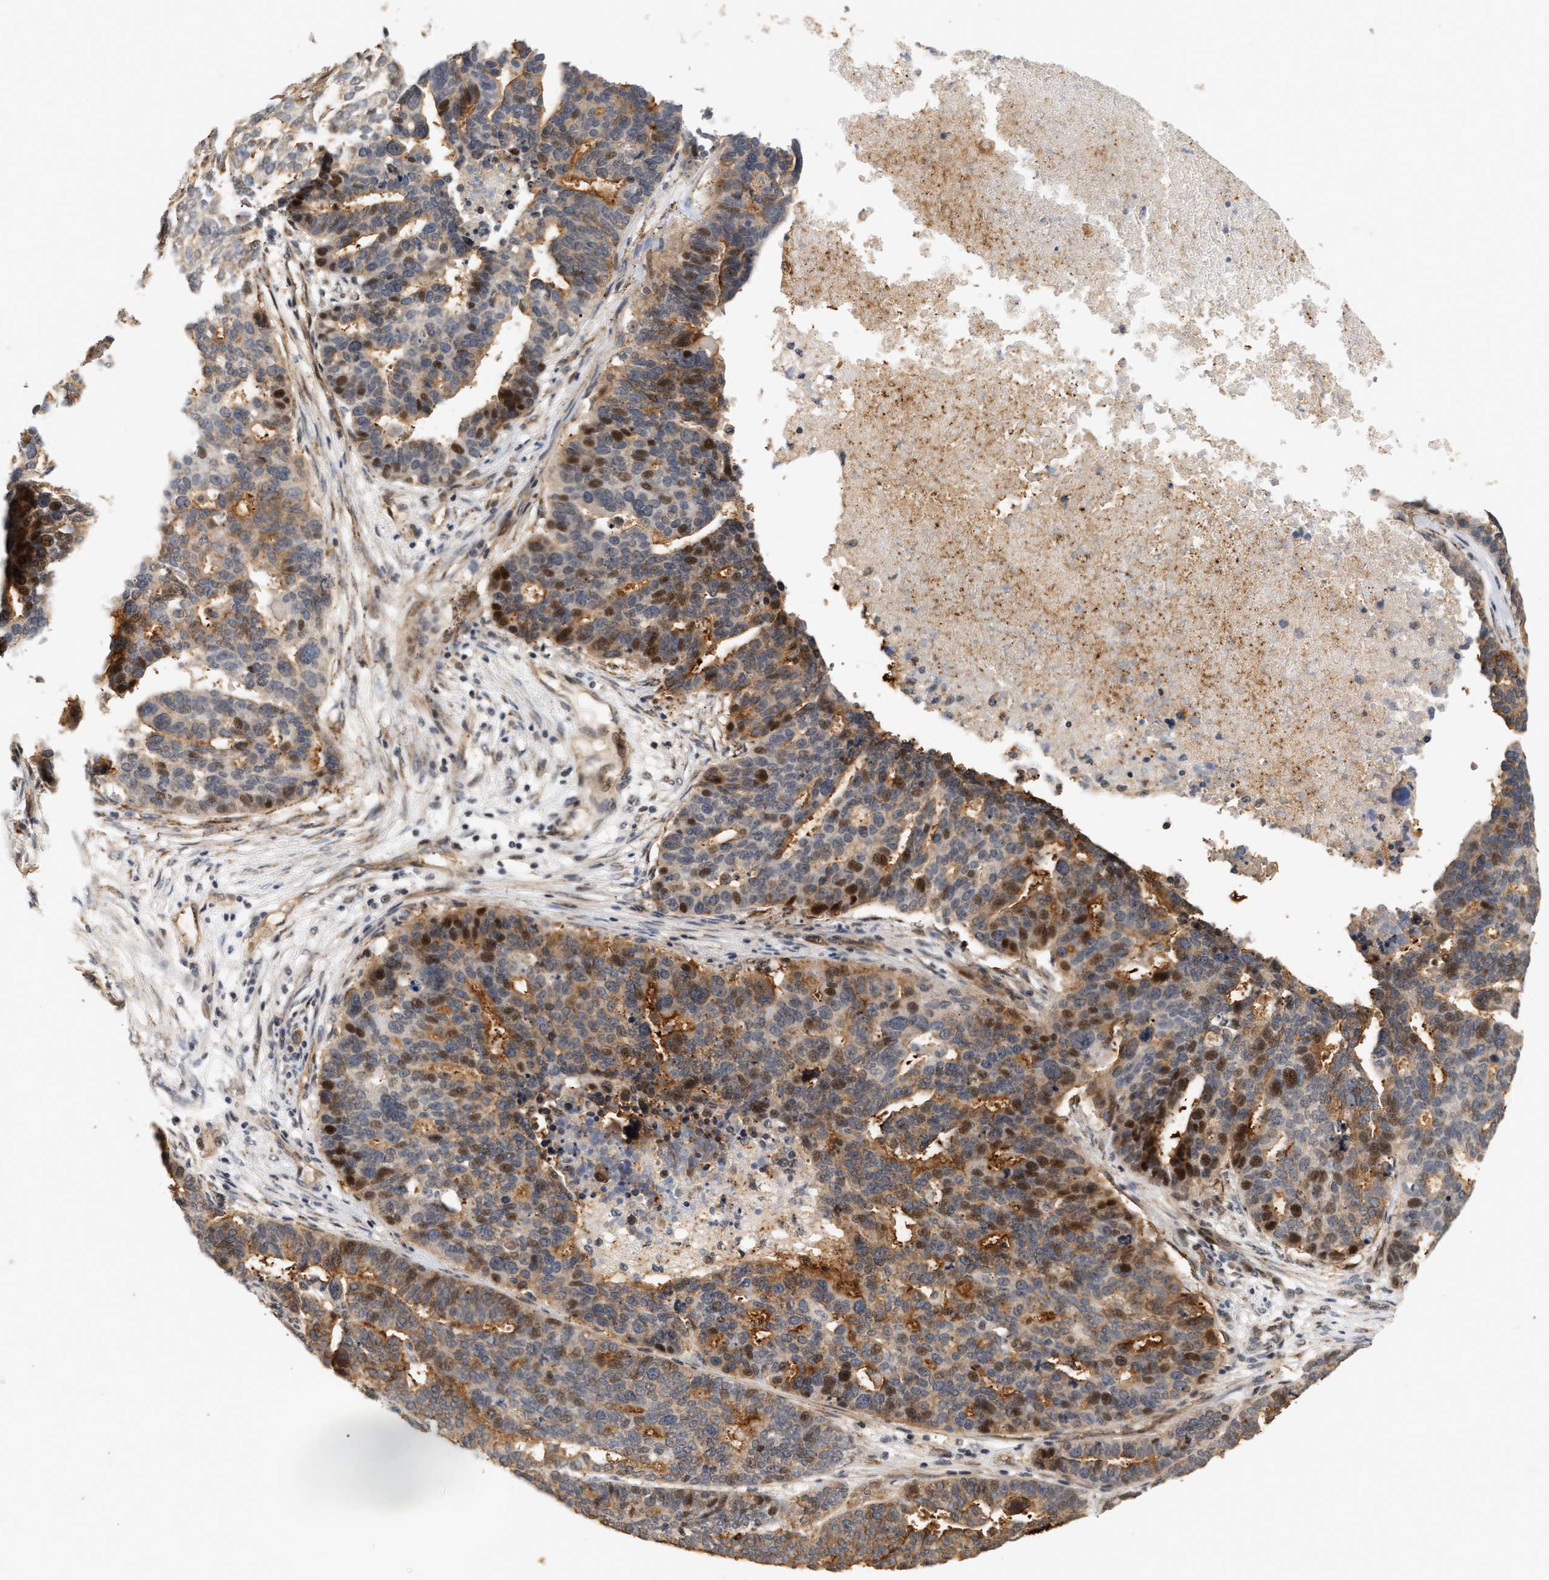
{"staining": {"intensity": "moderate", "quantity": "25%-75%", "location": "cytoplasmic/membranous,nuclear"}, "tissue": "ovarian cancer", "cell_type": "Tumor cells", "image_type": "cancer", "snomed": [{"axis": "morphology", "description": "Cystadenocarcinoma, serous, NOS"}, {"axis": "topography", "description": "Ovary"}], "caption": "High-power microscopy captured an immunohistochemistry image of serous cystadenocarcinoma (ovarian), revealing moderate cytoplasmic/membranous and nuclear staining in about 25%-75% of tumor cells.", "gene": "PLXND1", "patient": {"sex": "female", "age": 59}}